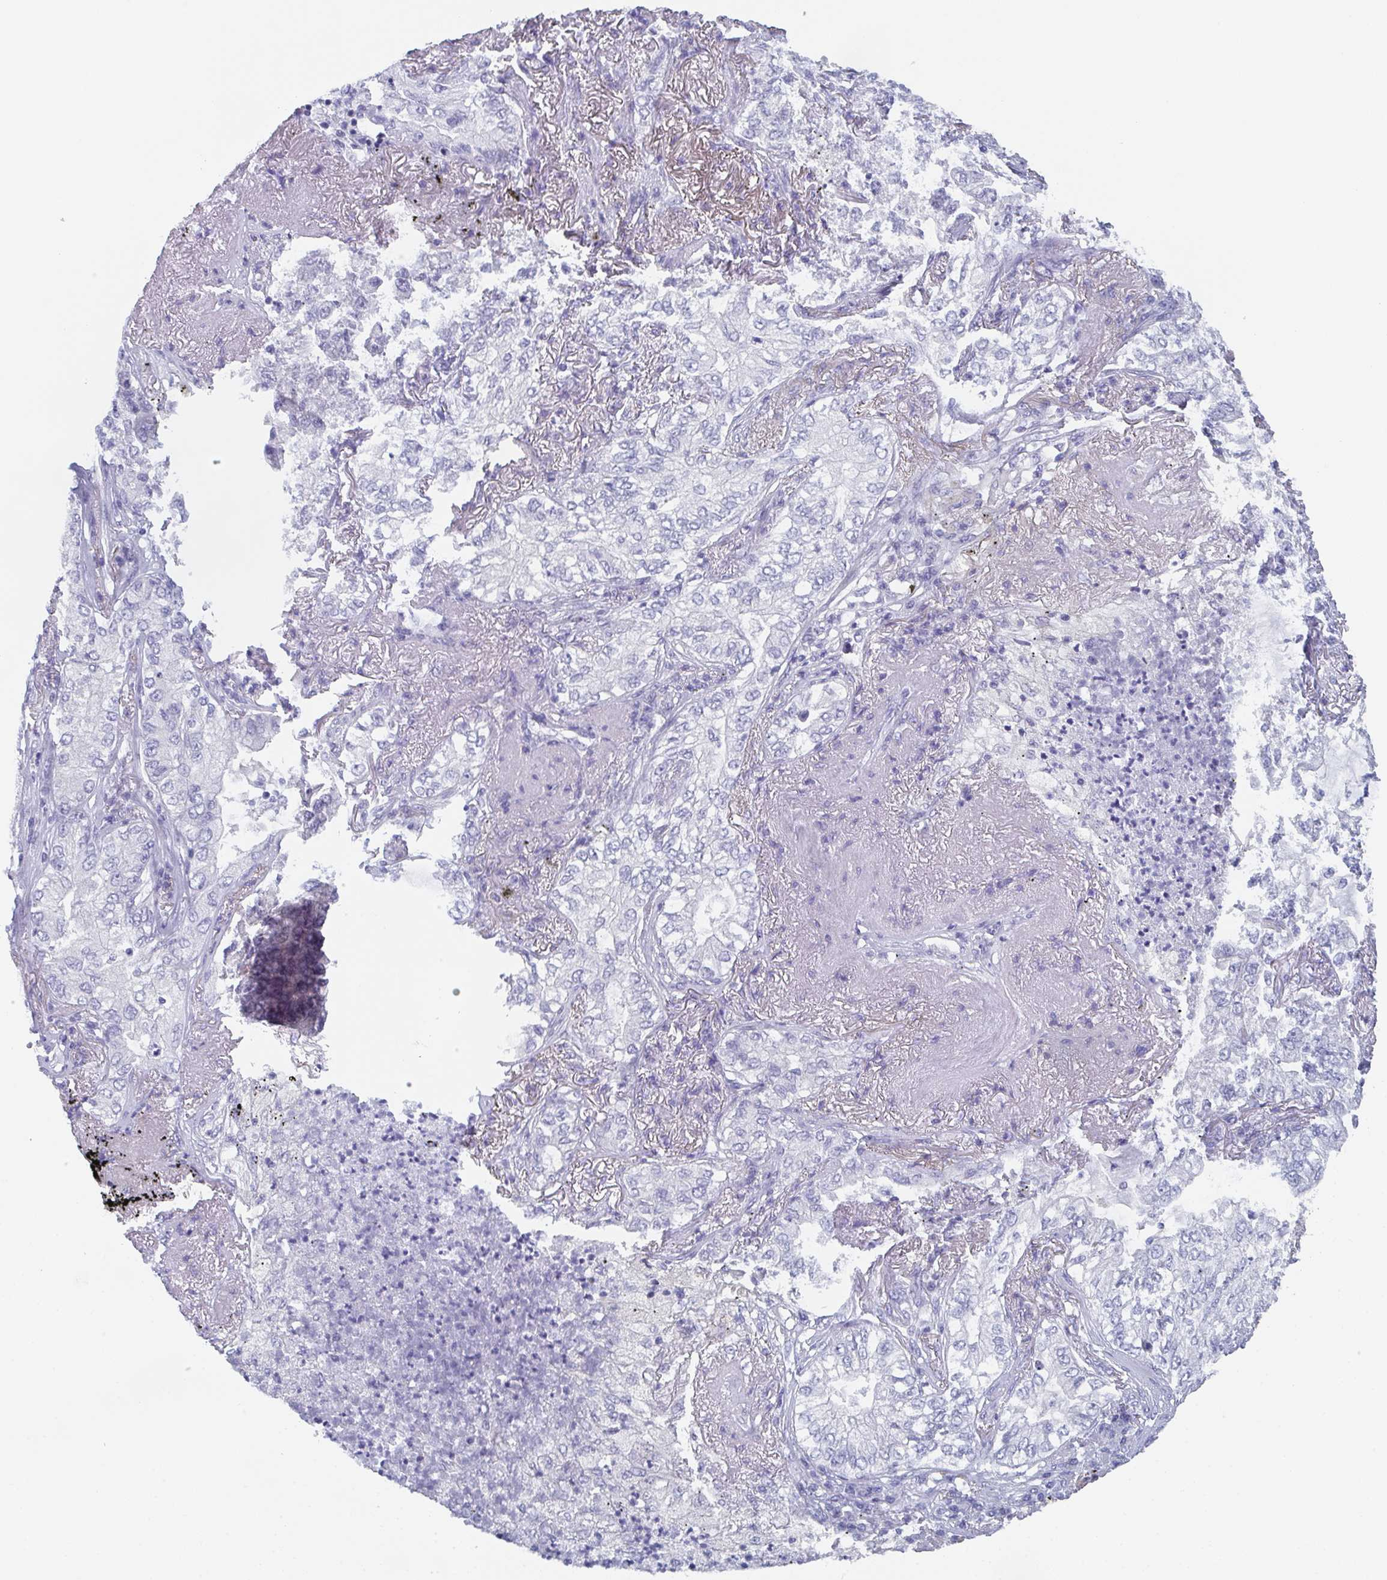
{"staining": {"intensity": "negative", "quantity": "none", "location": "none"}, "tissue": "lung cancer", "cell_type": "Tumor cells", "image_type": "cancer", "snomed": [{"axis": "morphology", "description": "Adenocarcinoma, NOS"}, {"axis": "topography", "description": "Lung"}], "caption": "The micrograph reveals no staining of tumor cells in lung cancer (adenocarcinoma).", "gene": "DYDC2", "patient": {"sex": "female", "age": 73}}